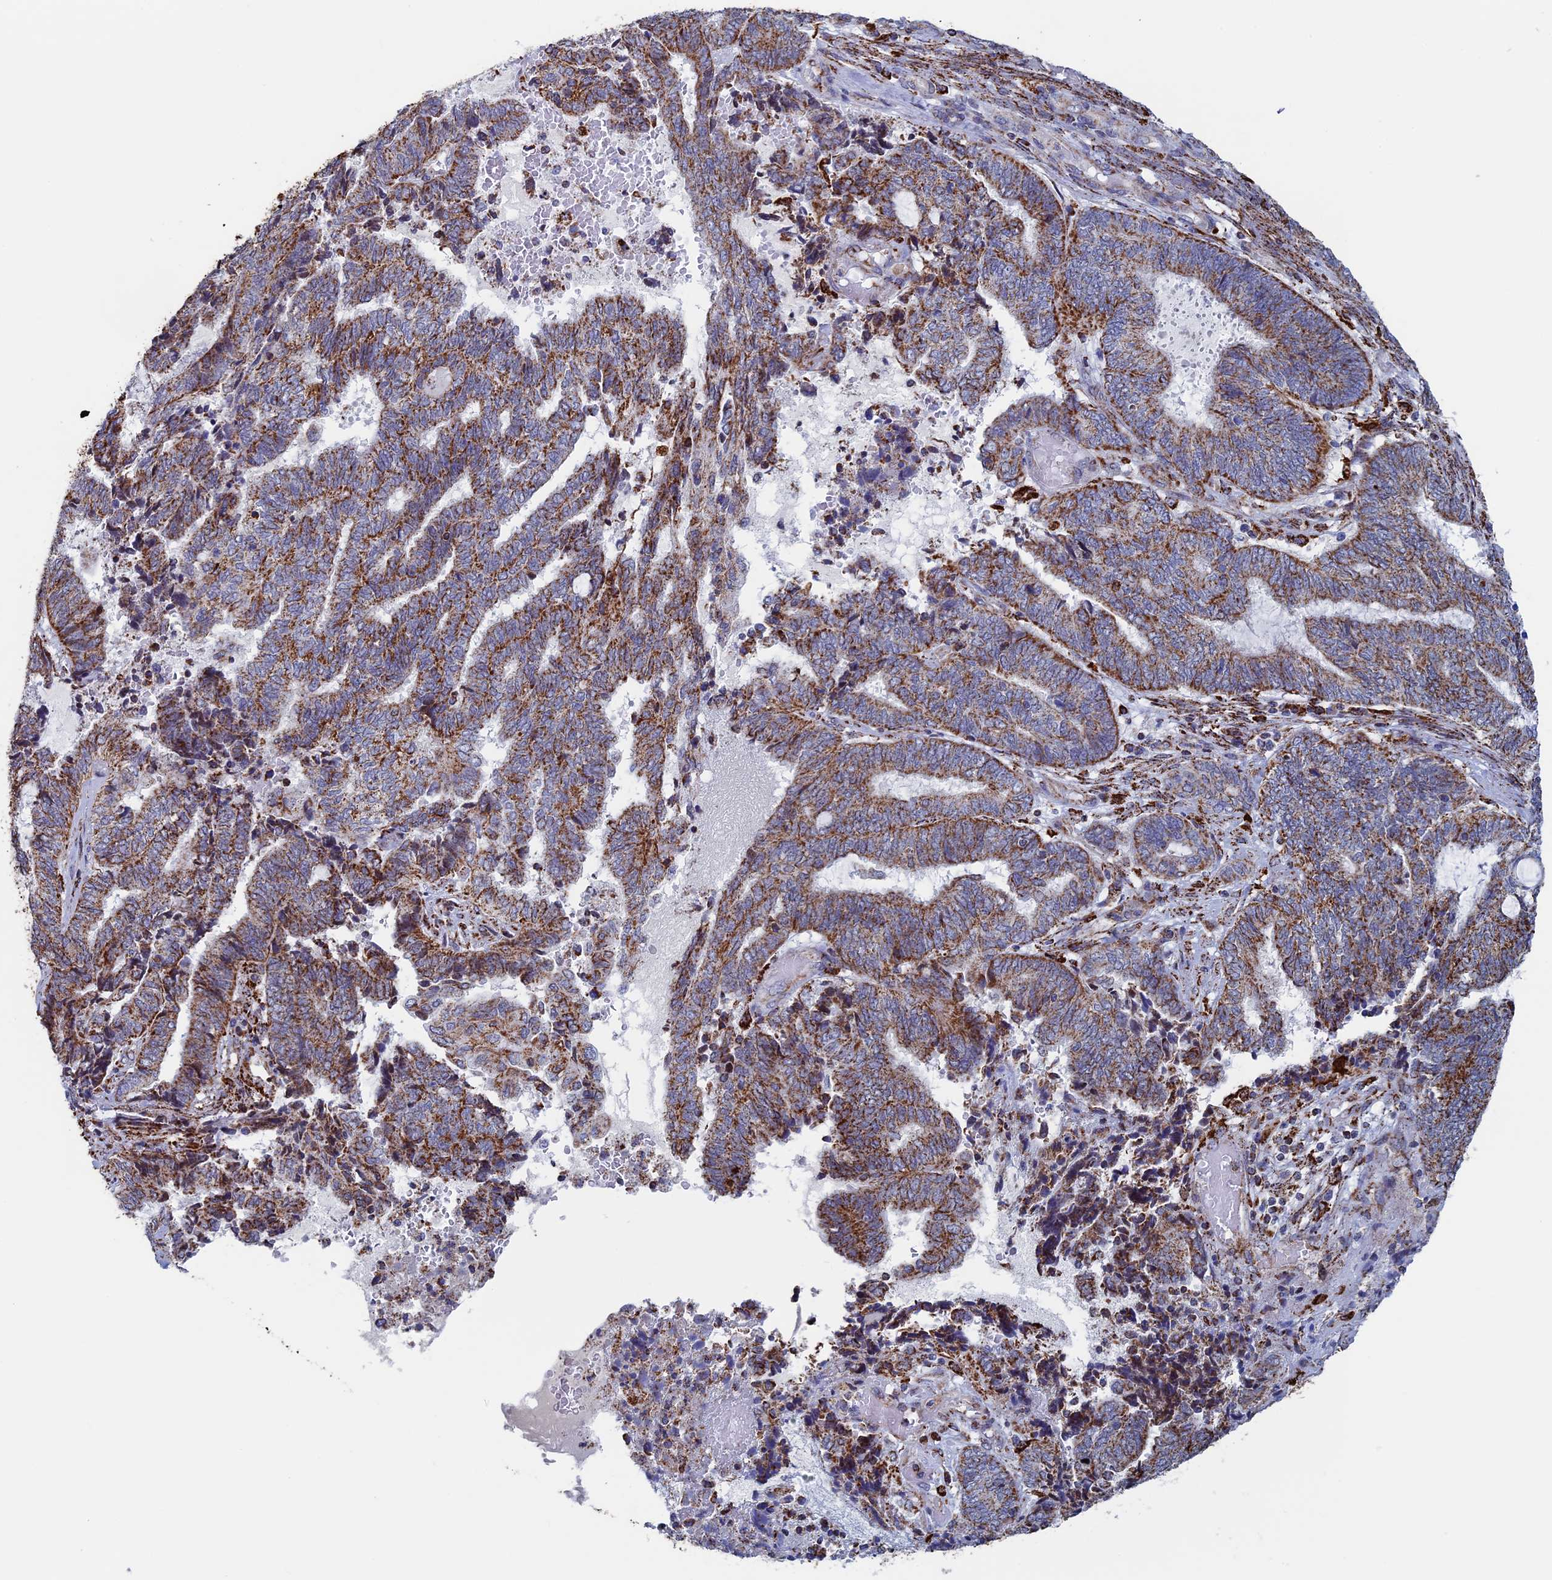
{"staining": {"intensity": "moderate", "quantity": ">75%", "location": "cytoplasmic/membranous"}, "tissue": "endometrial cancer", "cell_type": "Tumor cells", "image_type": "cancer", "snomed": [{"axis": "morphology", "description": "Adenocarcinoma, NOS"}, {"axis": "topography", "description": "Uterus"}, {"axis": "topography", "description": "Endometrium"}], "caption": "A brown stain shows moderate cytoplasmic/membranous staining of a protein in adenocarcinoma (endometrial) tumor cells.", "gene": "SEC24D", "patient": {"sex": "female", "age": 70}}